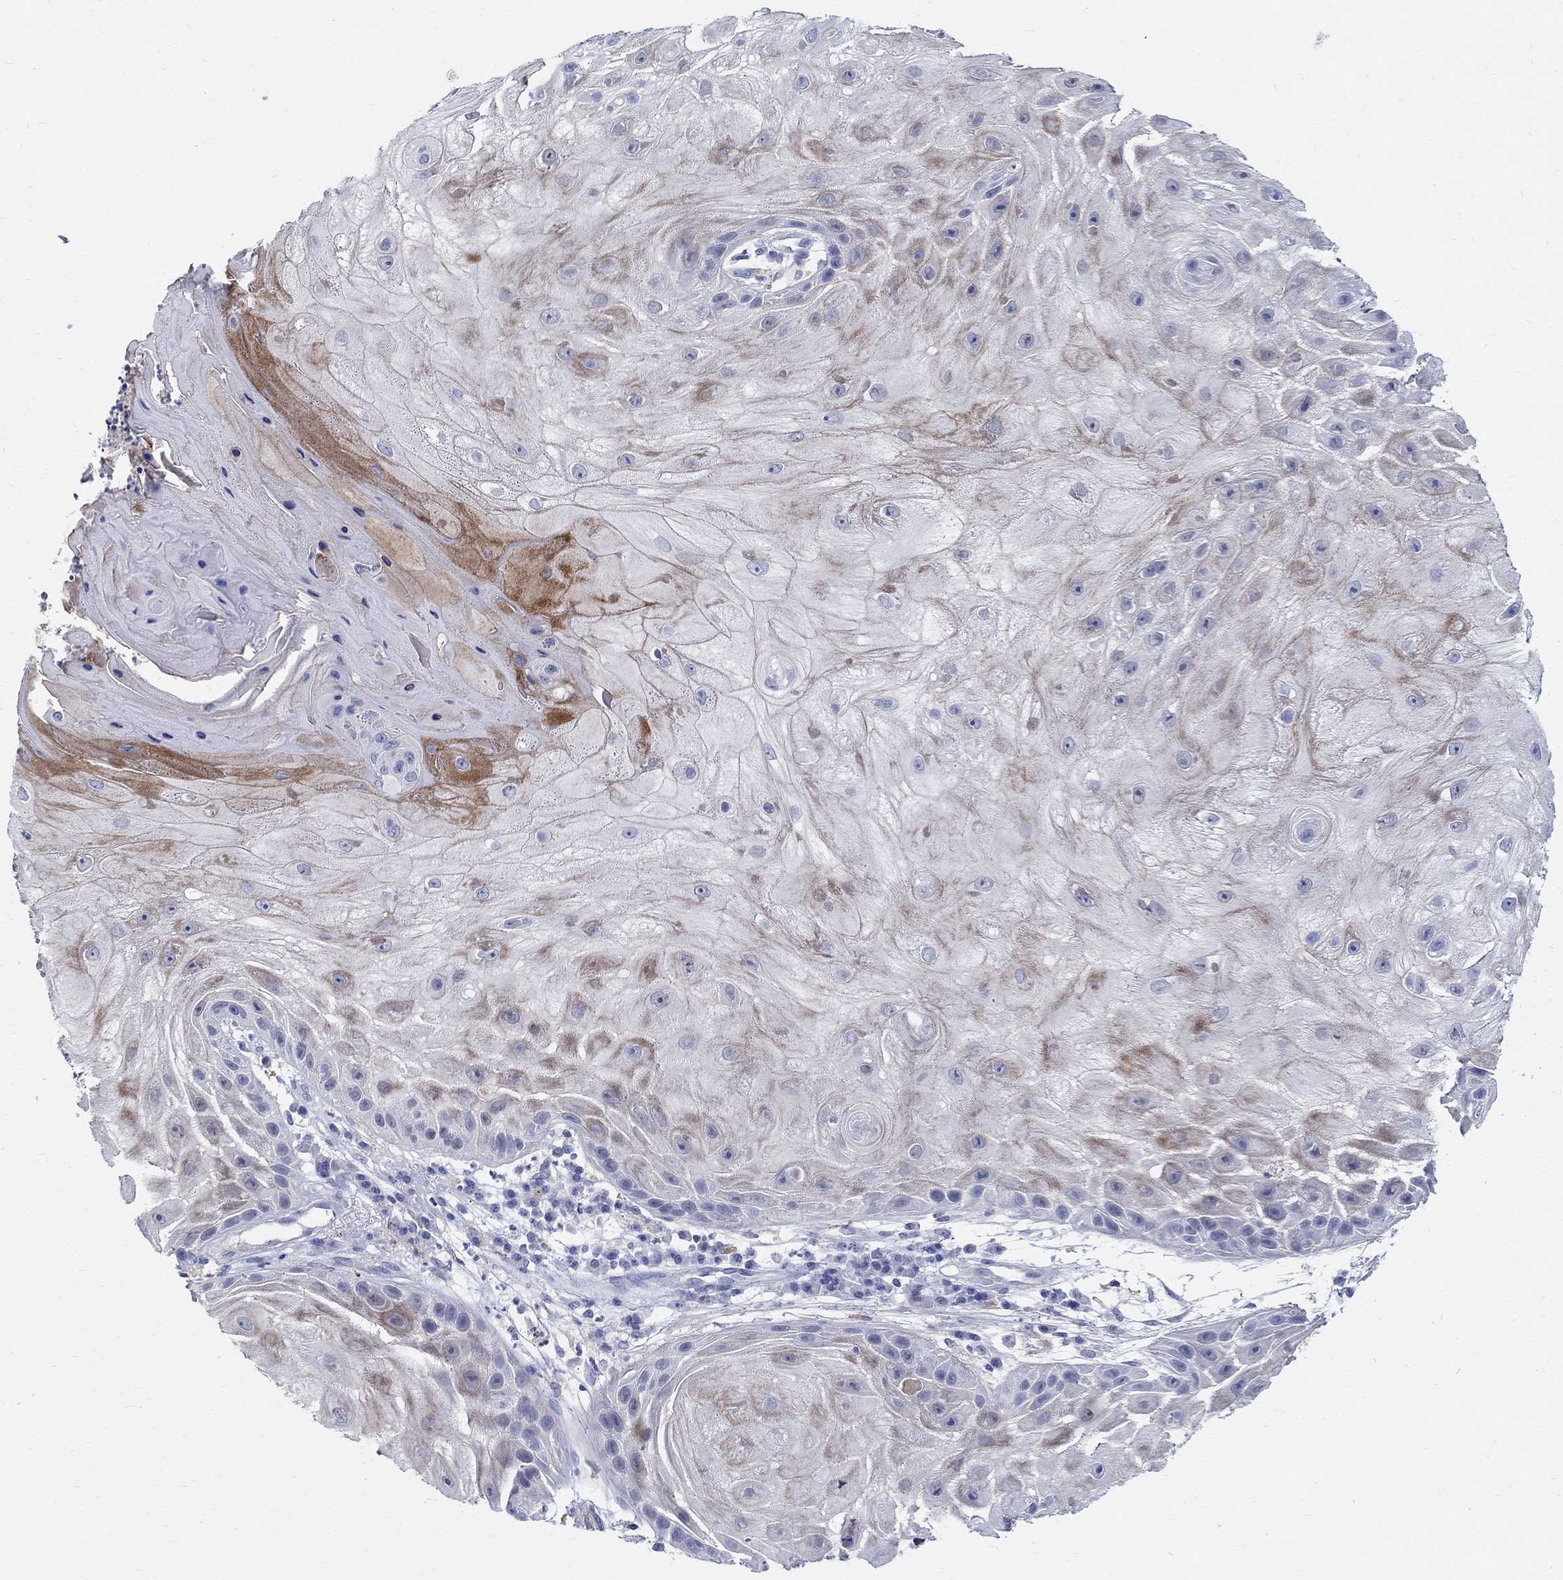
{"staining": {"intensity": "moderate", "quantity": "25%-75%", "location": "cytoplasmic/membranous"}, "tissue": "skin cancer", "cell_type": "Tumor cells", "image_type": "cancer", "snomed": [{"axis": "morphology", "description": "Normal tissue, NOS"}, {"axis": "morphology", "description": "Squamous cell carcinoma, NOS"}, {"axis": "topography", "description": "Skin"}], "caption": "Tumor cells exhibit moderate cytoplasmic/membranous expression in approximately 25%-75% of cells in skin cancer (squamous cell carcinoma).", "gene": "SOX2", "patient": {"sex": "male", "age": 79}}